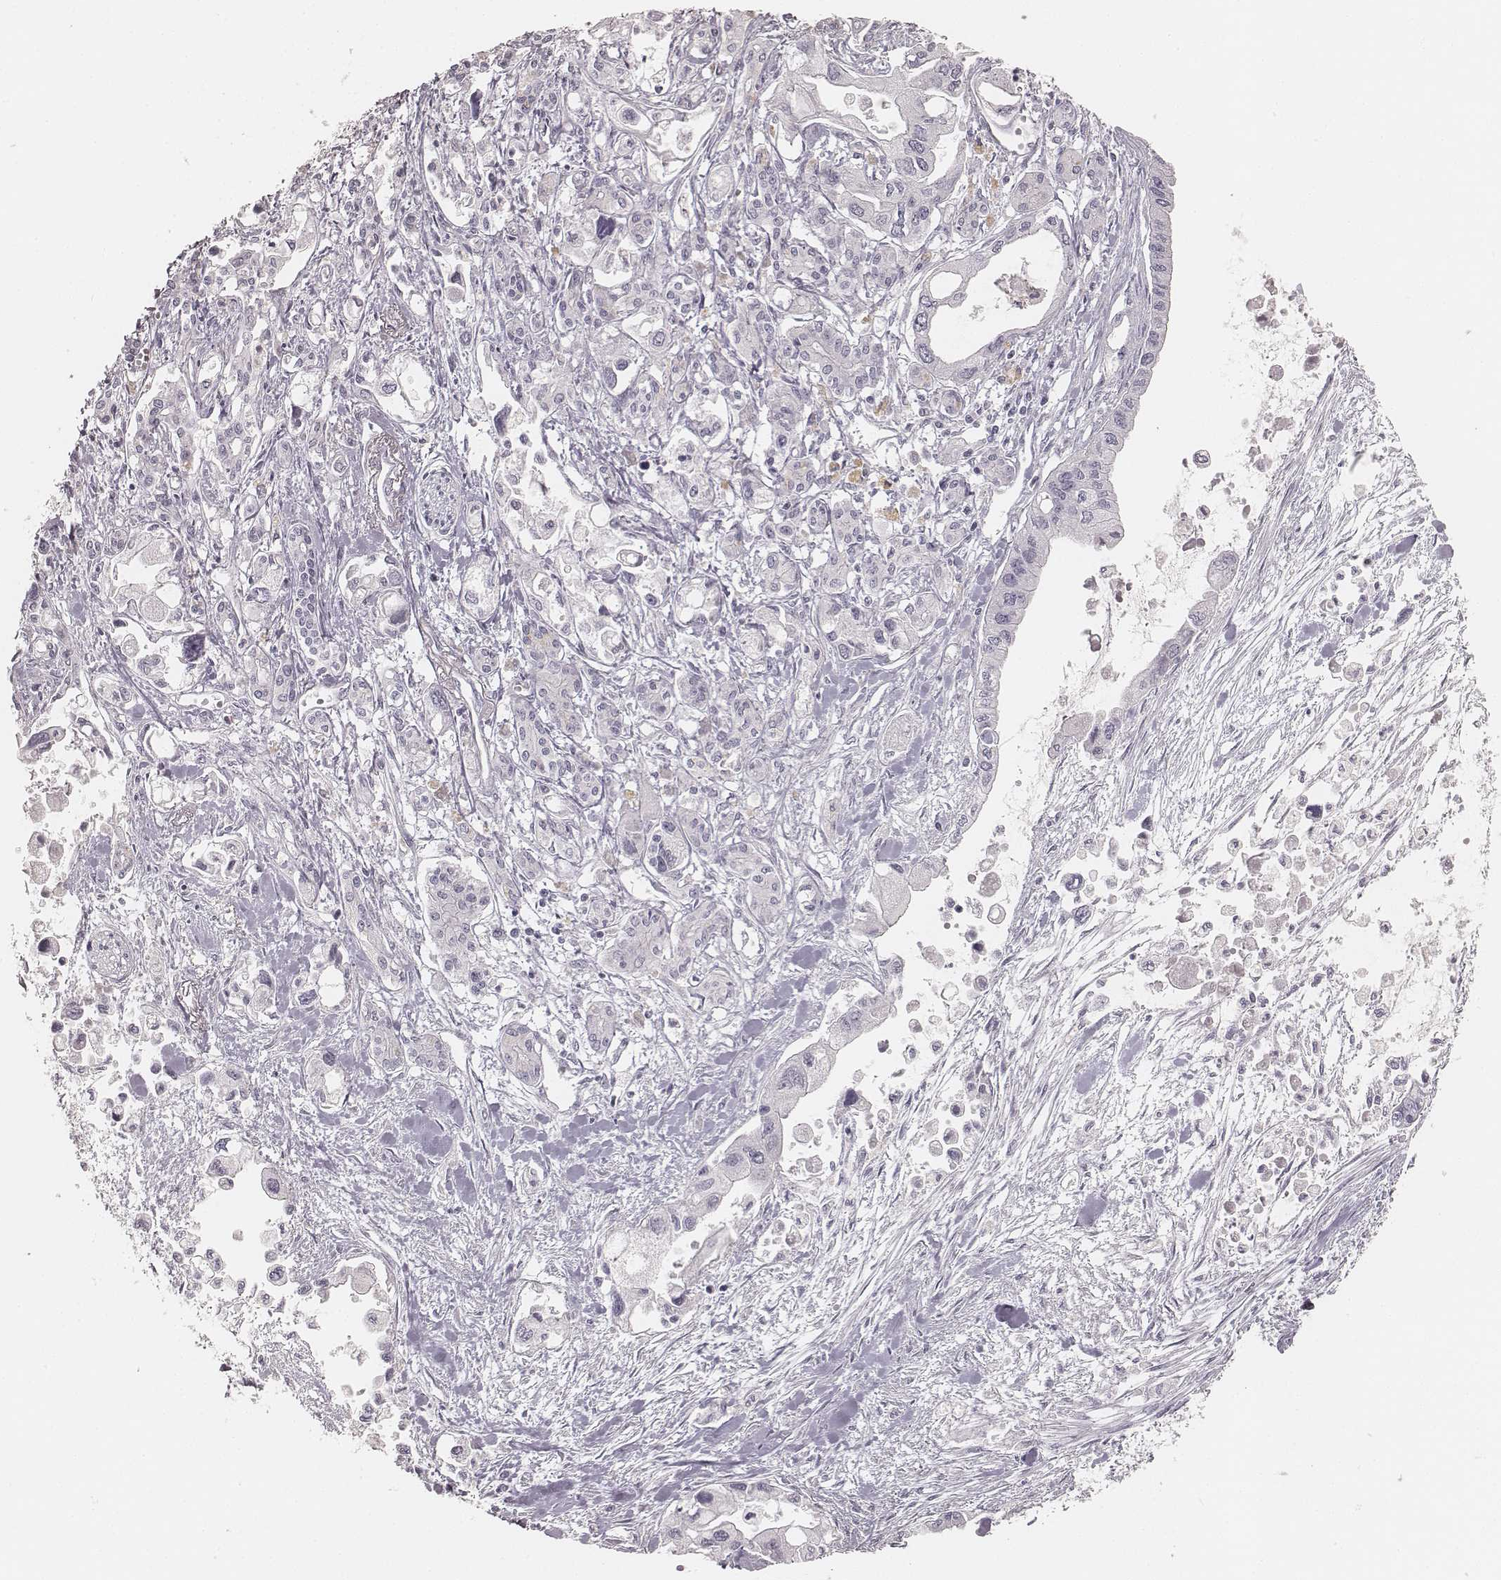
{"staining": {"intensity": "negative", "quantity": "none", "location": "none"}, "tissue": "pancreatic cancer", "cell_type": "Tumor cells", "image_type": "cancer", "snomed": [{"axis": "morphology", "description": "Adenocarcinoma, NOS"}, {"axis": "topography", "description": "Pancreas"}], "caption": "Pancreatic adenocarcinoma was stained to show a protein in brown. There is no significant positivity in tumor cells.", "gene": "KRT31", "patient": {"sex": "female", "age": 61}}